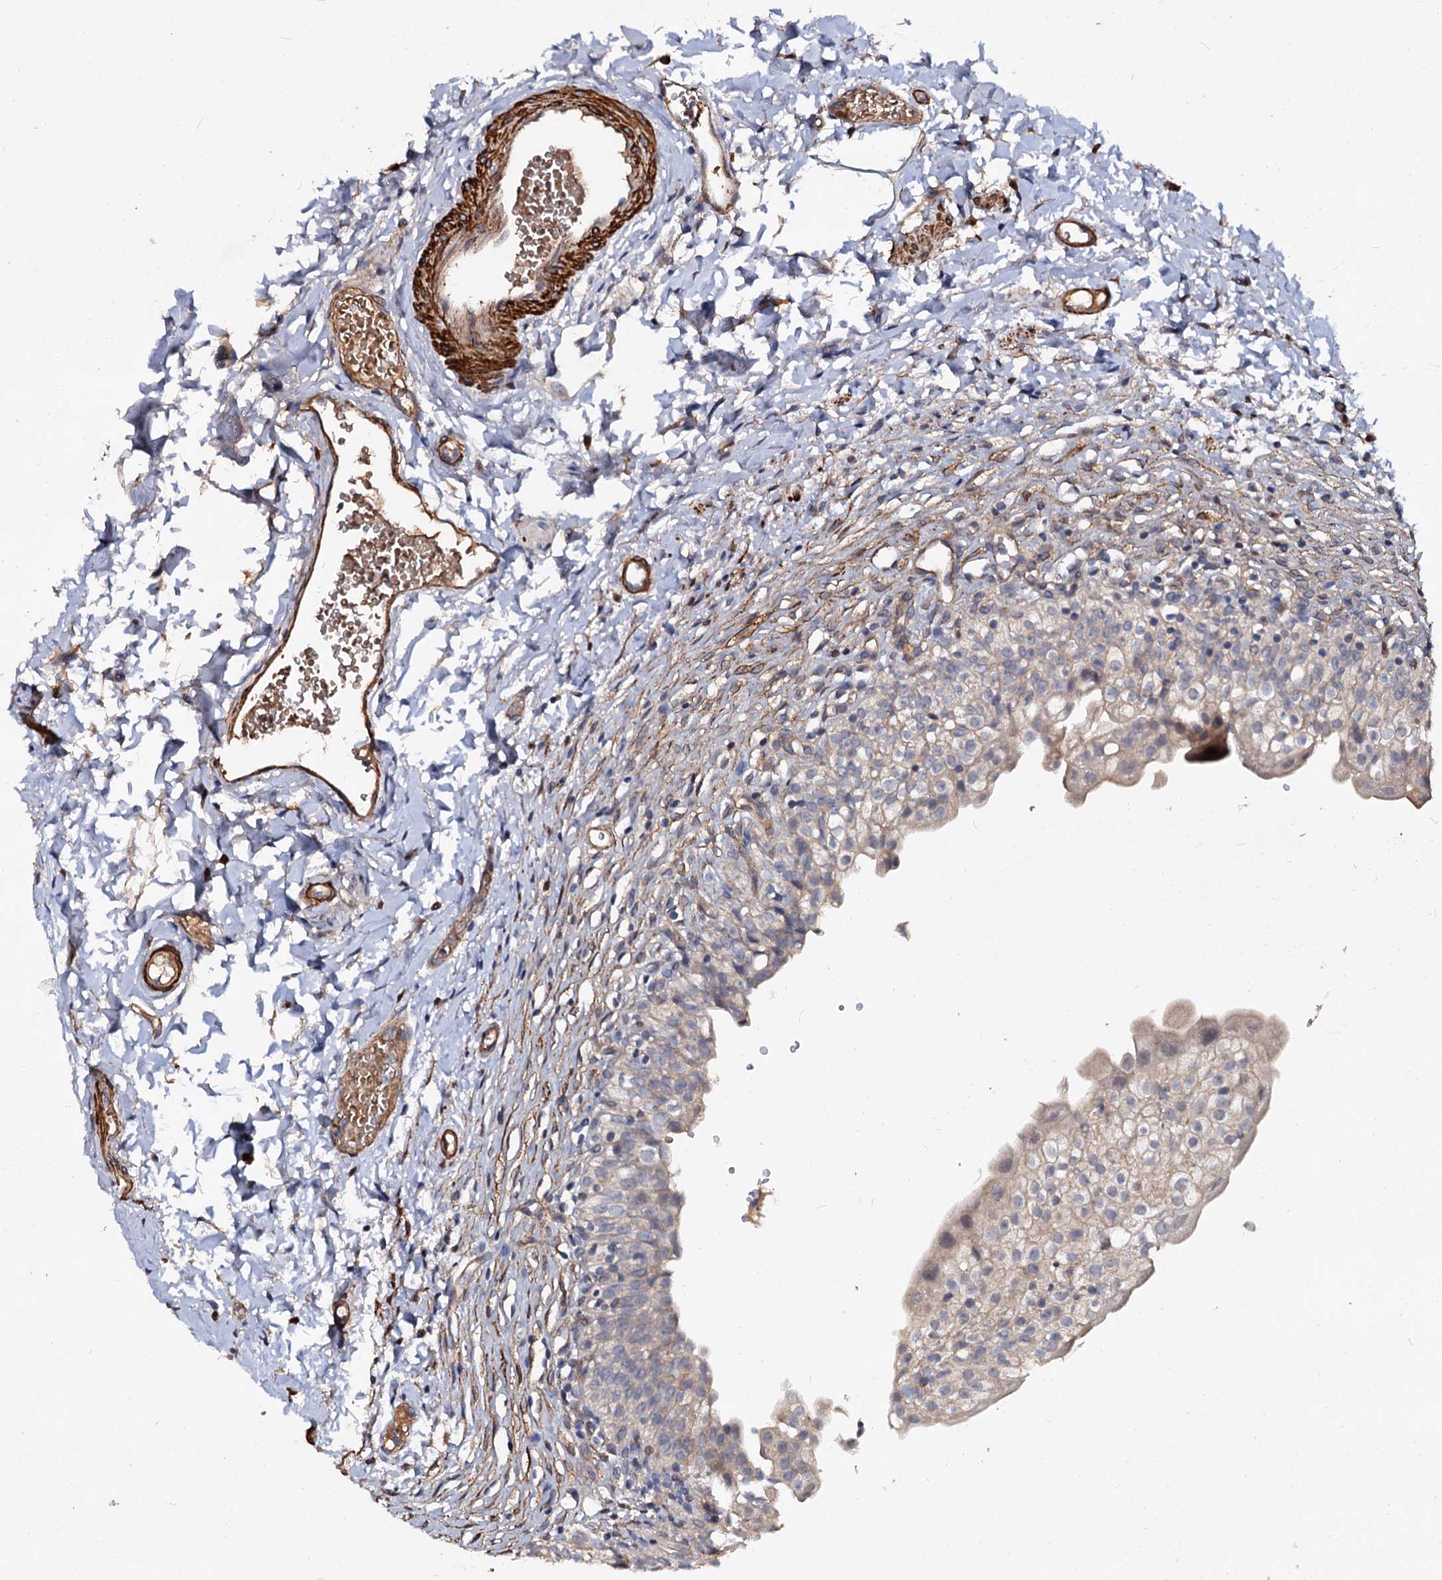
{"staining": {"intensity": "negative", "quantity": "none", "location": "none"}, "tissue": "urinary bladder", "cell_type": "Urothelial cells", "image_type": "normal", "snomed": [{"axis": "morphology", "description": "Normal tissue, NOS"}, {"axis": "topography", "description": "Urinary bladder"}], "caption": "High magnification brightfield microscopy of unremarkable urinary bladder stained with DAB (brown) and counterstained with hematoxylin (blue): urothelial cells show no significant expression.", "gene": "ISM2", "patient": {"sex": "male", "age": 55}}